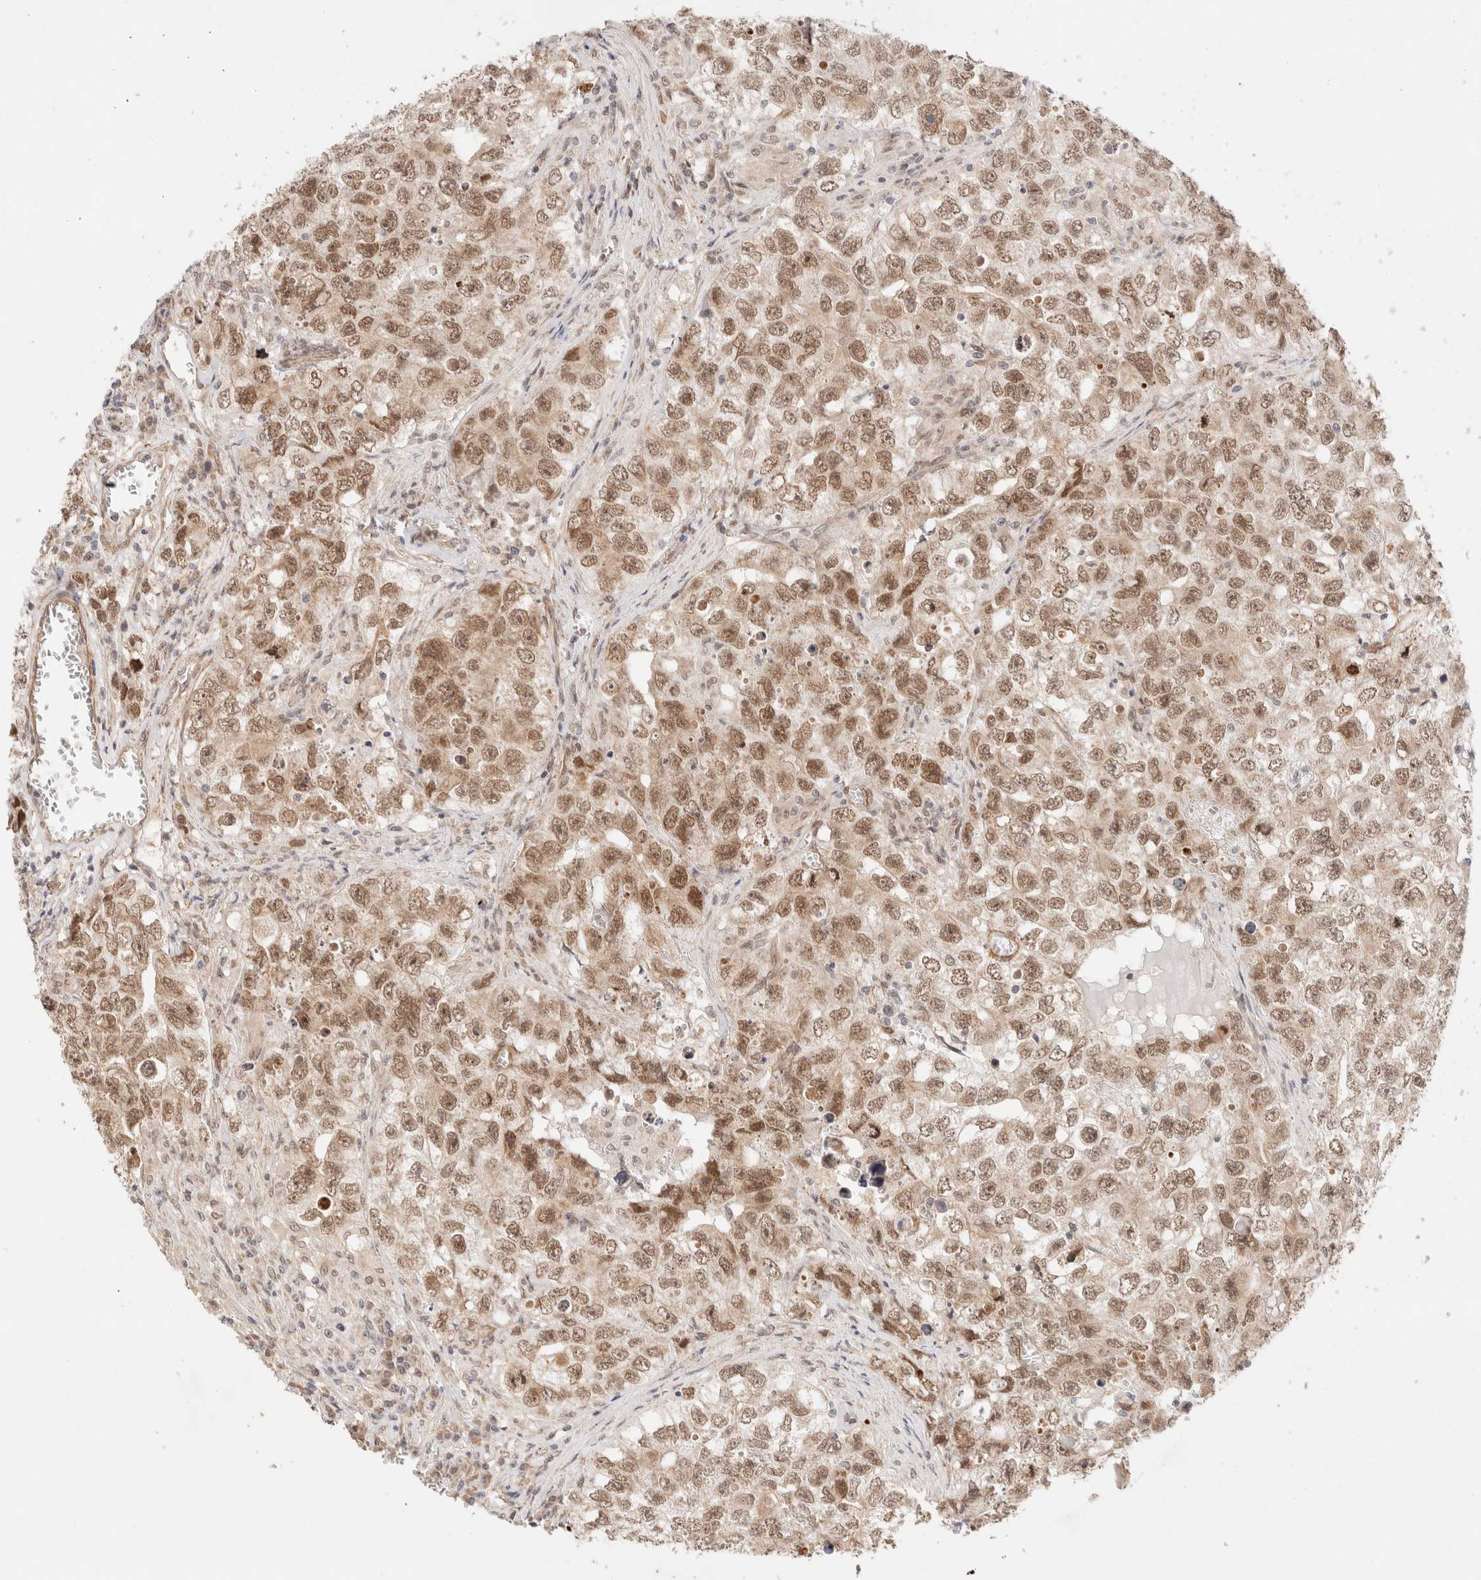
{"staining": {"intensity": "moderate", "quantity": ">75%", "location": "nuclear"}, "tissue": "testis cancer", "cell_type": "Tumor cells", "image_type": "cancer", "snomed": [{"axis": "morphology", "description": "Seminoma, NOS"}, {"axis": "morphology", "description": "Carcinoma, Embryonal, NOS"}, {"axis": "topography", "description": "Testis"}], "caption": "Protein positivity by IHC reveals moderate nuclear positivity in approximately >75% of tumor cells in testis cancer. (DAB (3,3'-diaminobenzidine) IHC with brightfield microscopy, high magnification).", "gene": "BRPF3", "patient": {"sex": "male", "age": 43}}